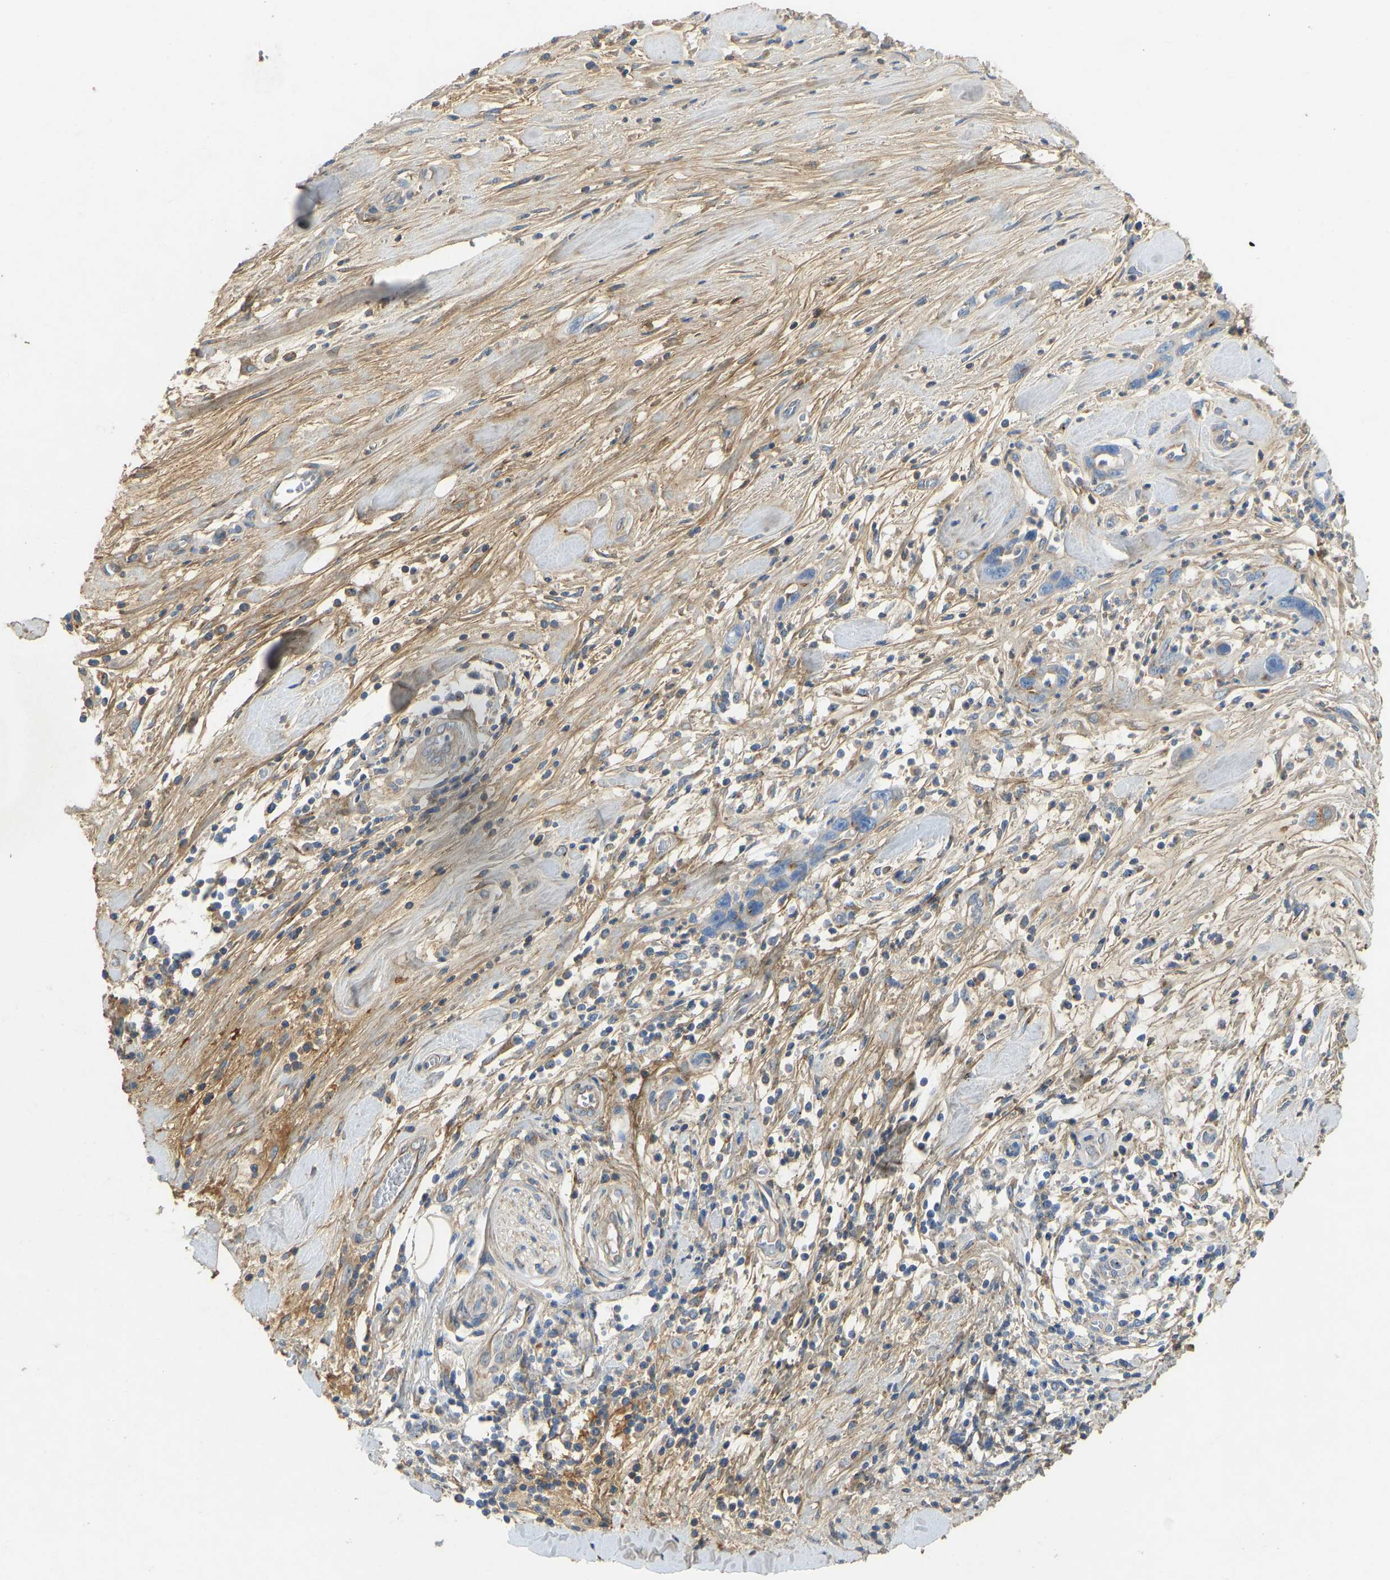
{"staining": {"intensity": "negative", "quantity": "none", "location": "none"}, "tissue": "pancreatic cancer", "cell_type": "Tumor cells", "image_type": "cancer", "snomed": [{"axis": "morphology", "description": "Adenocarcinoma, NOS"}, {"axis": "topography", "description": "Pancreas"}], "caption": "The photomicrograph exhibits no staining of tumor cells in pancreatic adenocarcinoma.", "gene": "TECTA", "patient": {"sex": "female", "age": 70}}